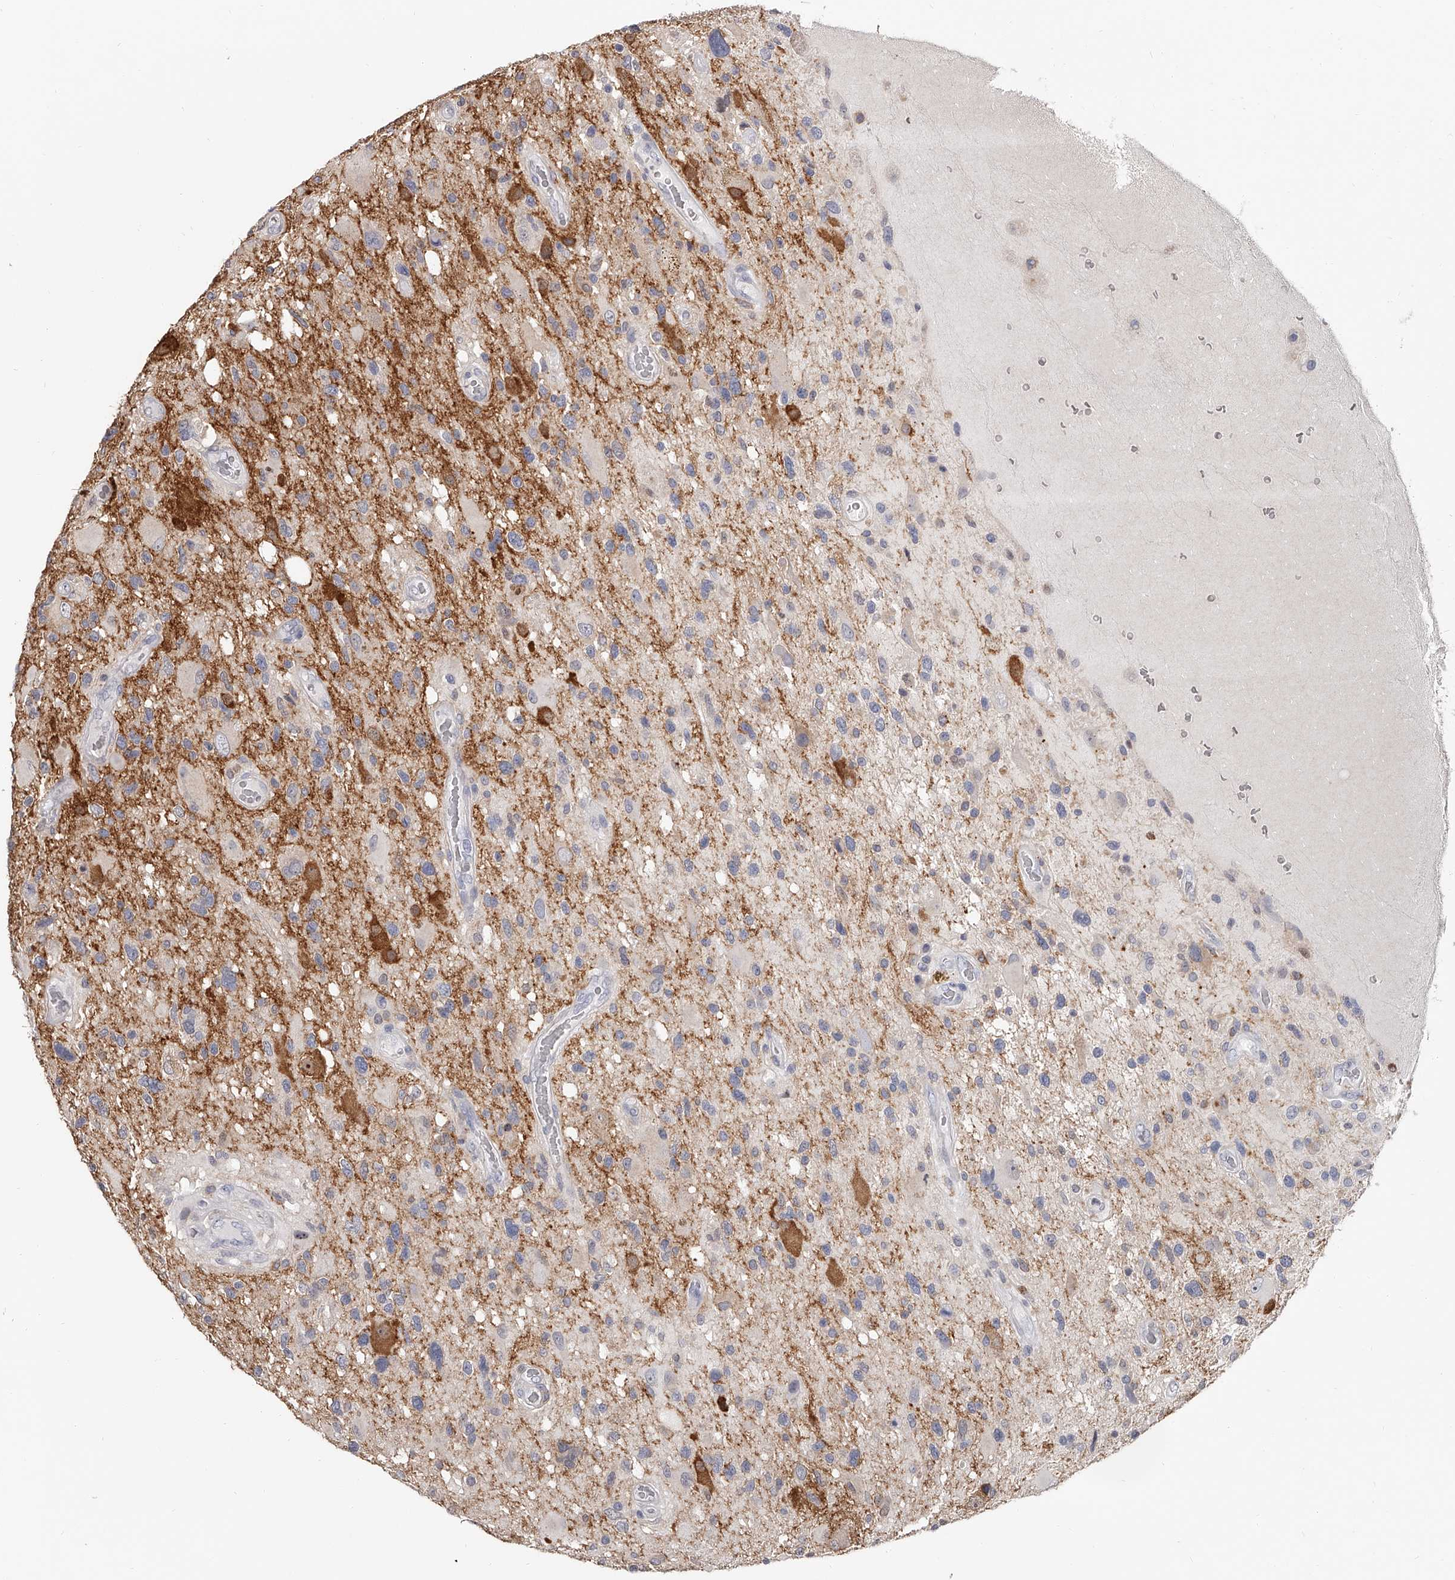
{"staining": {"intensity": "negative", "quantity": "none", "location": "none"}, "tissue": "glioma", "cell_type": "Tumor cells", "image_type": "cancer", "snomed": [{"axis": "morphology", "description": "Glioma, malignant, High grade"}, {"axis": "topography", "description": "Brain"}], "caption": "DAB immunohistochemical staining of glioma demonstrates no significant expression in tumor cells. Nuclei are stained in blue.", "gene": "PACSIN1", "patient": {"sex": "male", "age": 33}}